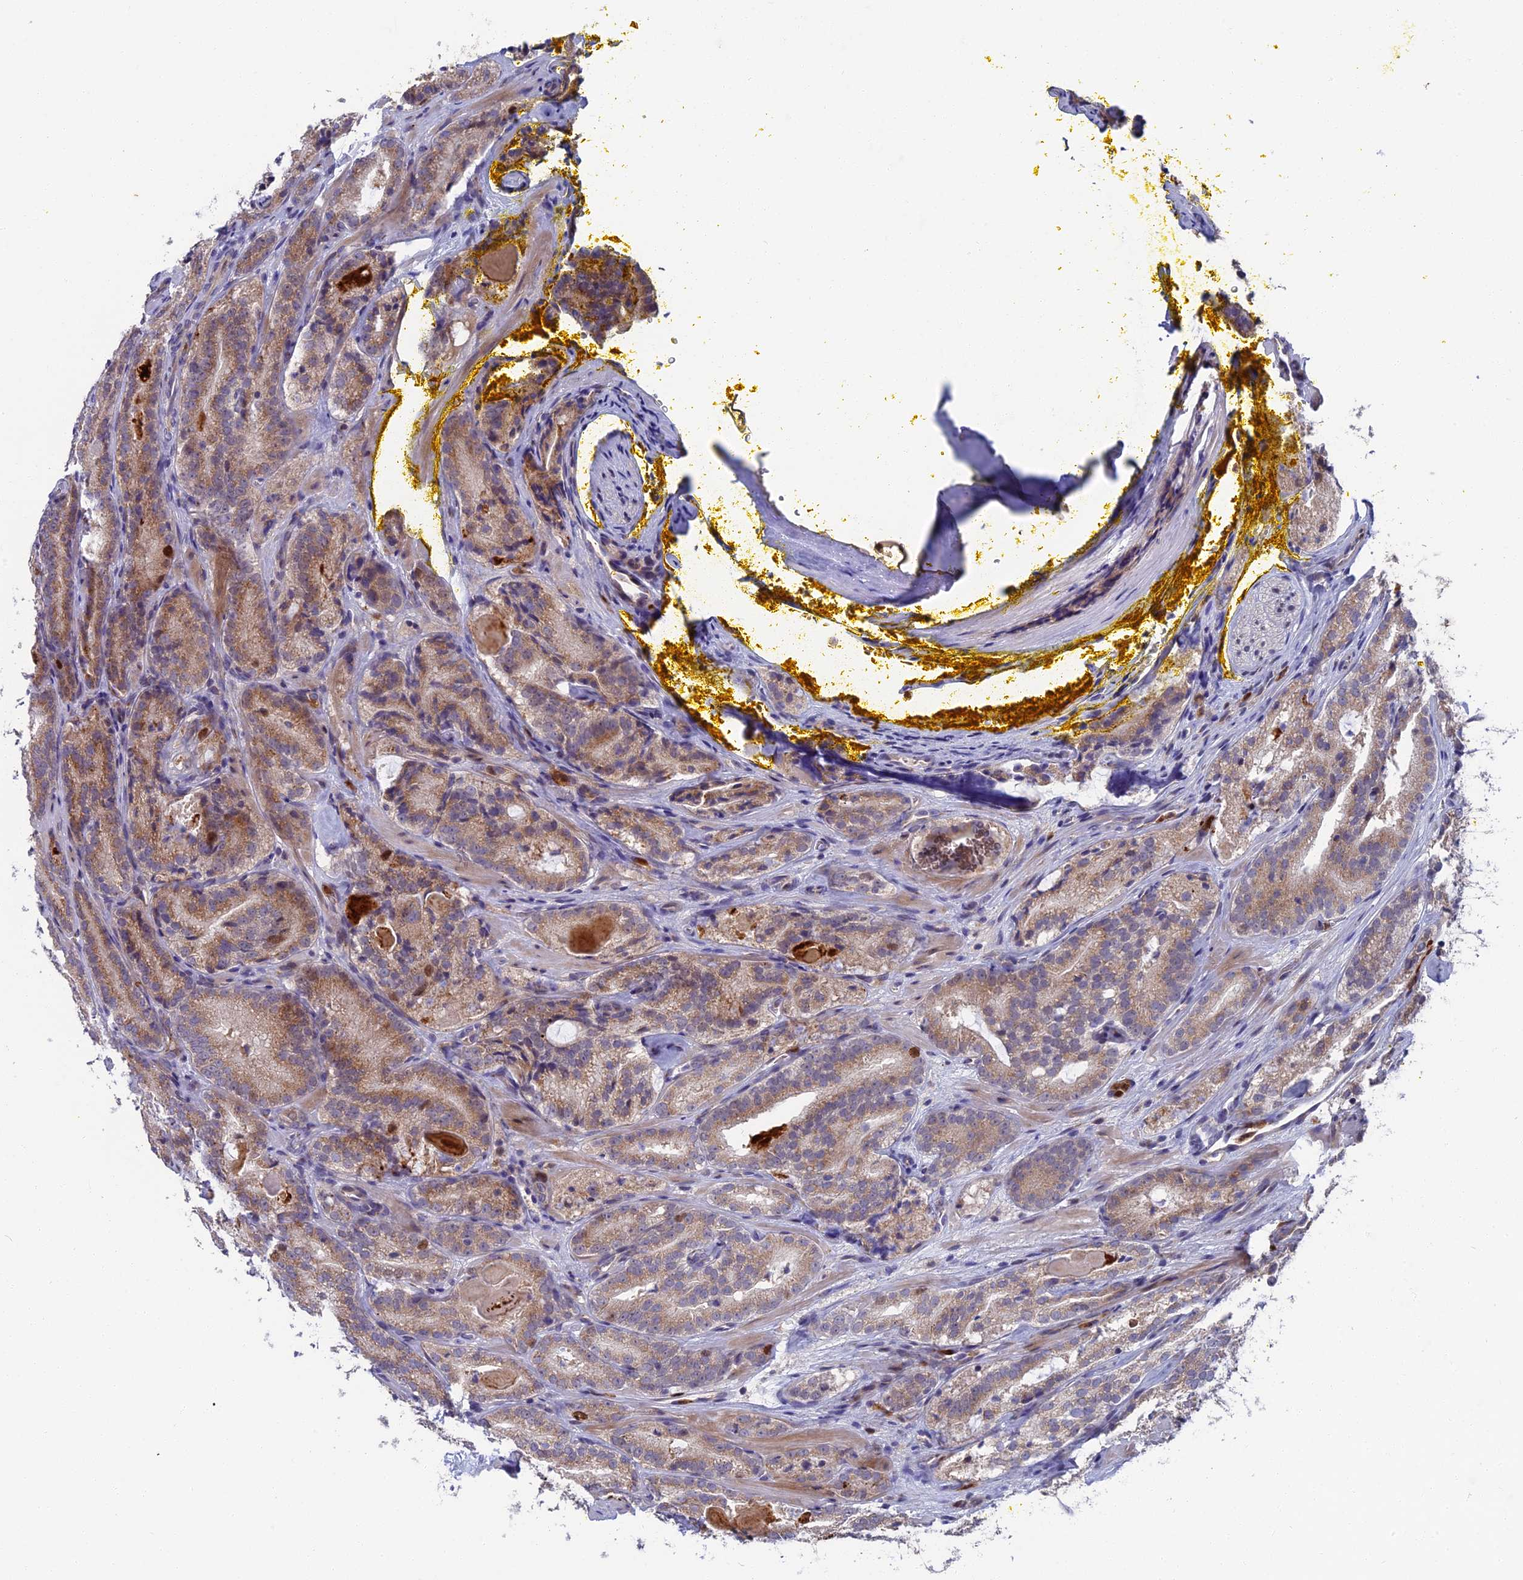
{"staining": {"intensity": "moderate", "quantity": ">75%", "location": "cytoplasmic/membranous"}, "tissue": "prostate cancer", "cell_type": "Tumor cells", "image_type": "cancer", "snomed": [{"axis": "morphology", "description": "Adenocarcinoma, High grade"}, {"axis": "topography", "description": "Prostate"}], "caption": "IHC histopathology image of prostate adenocarcinoma (high-grade) stained for a protein (brown), which shows medium levels of moderate cytoplasmic/membranous staining in about >75% of tumor cells.", "gene": "LIG1", "patient": {"sex": "male", "age": 57}}